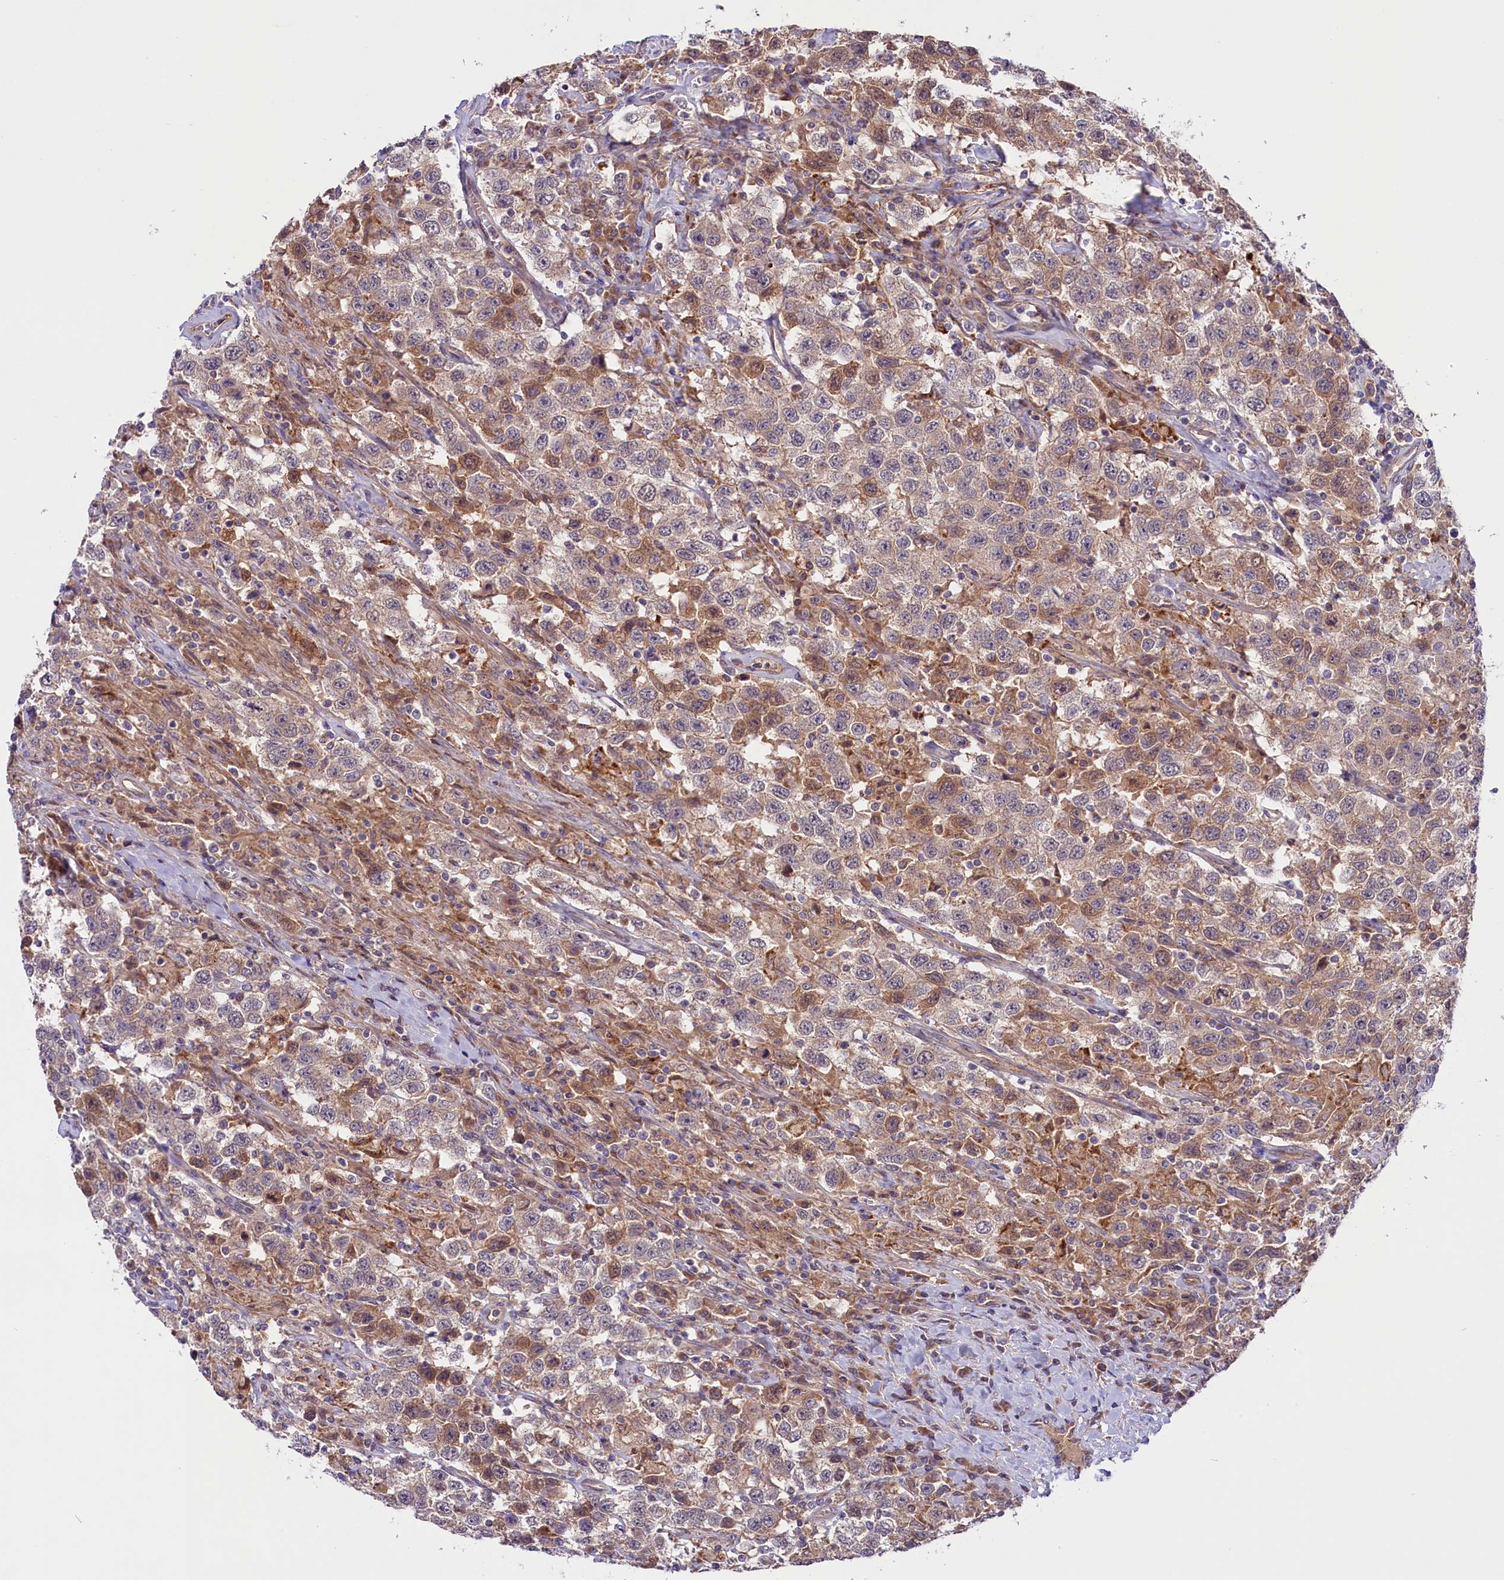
{"staining": {"intensity": "weak", "quantity": "25%-75%", "location": "cytoplasmic/membranous"}, "tissue": "testis cancer", "cell_type": "Tumor cells", "image_type": "cancer", "snomed": [{"axis": "morphology", "description": "Seminoma, NOS"}, {"axis": "topography", "description": "Testis"}], "caption": "A brown stain labels weak cytoplasmic/membranous staining of a protein in human seminoma (testis) tumor cells.", "gene": "COG8", "patient": {"sex": "male", "age": 41}}